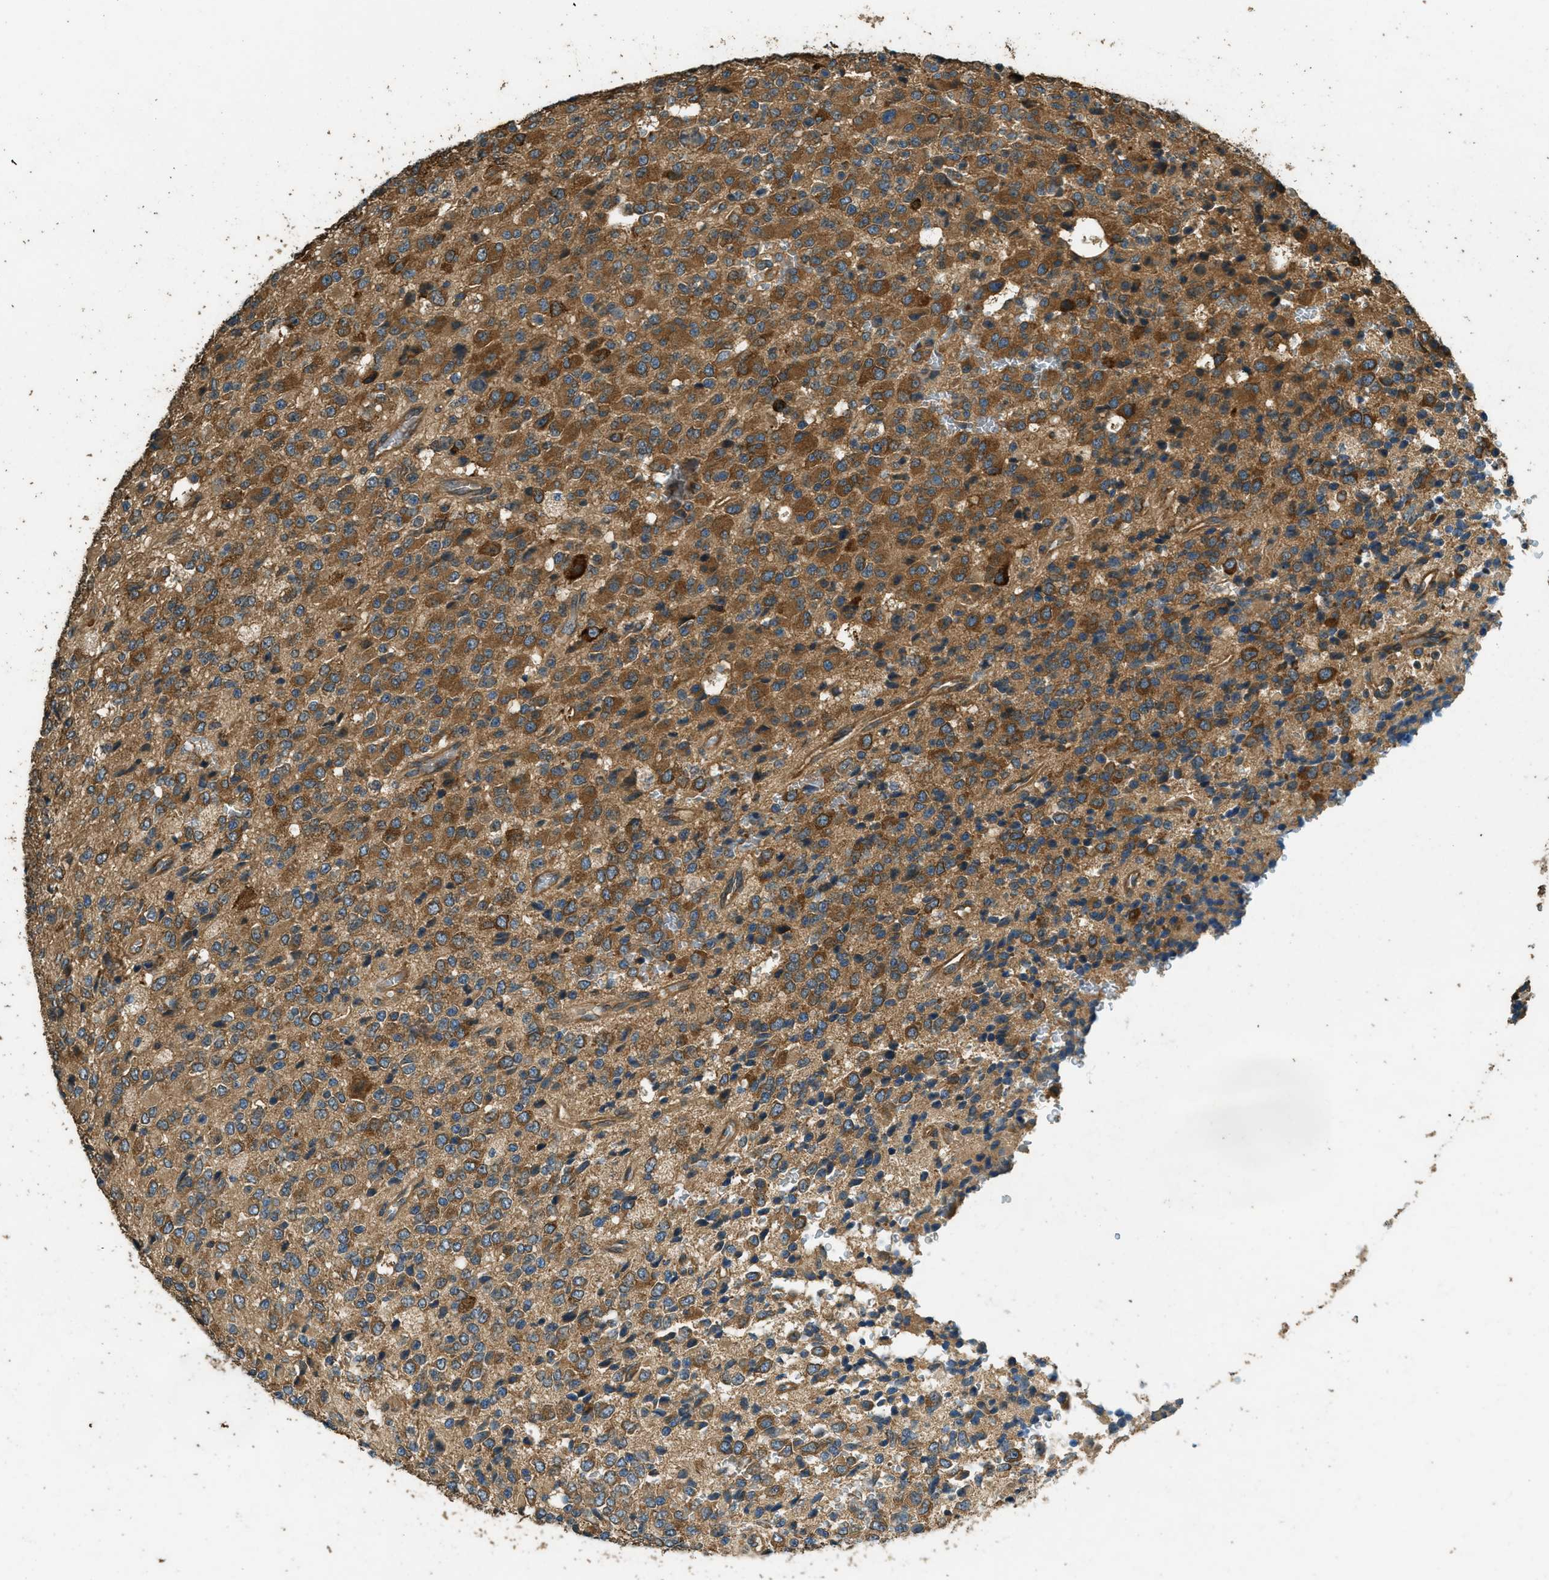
{"staining": {"intensity": "strong", "quantity": ">75%", "location": "cytoplasmic/membranous"}, "tissue": "glioma", "cell_type": "Tumor cells", "image_type": "cancer", "snomed": [{"axis": "morphology", "description": "Glioma, malignant, High grade"}, {"axis": "topography", "description": "pancreas cauda"}], "caption": "A photomicrograph of human glioma stained for a protein reveals strong cytoplasmic/membranous brown staining in tumor cells. The staining was performed using DAB, with brown indicating positive protein expression. Nuclei are stained blue with hematoxylin.", "gene": "MARS1", "patient": {"sex": "male", "age": 60}}